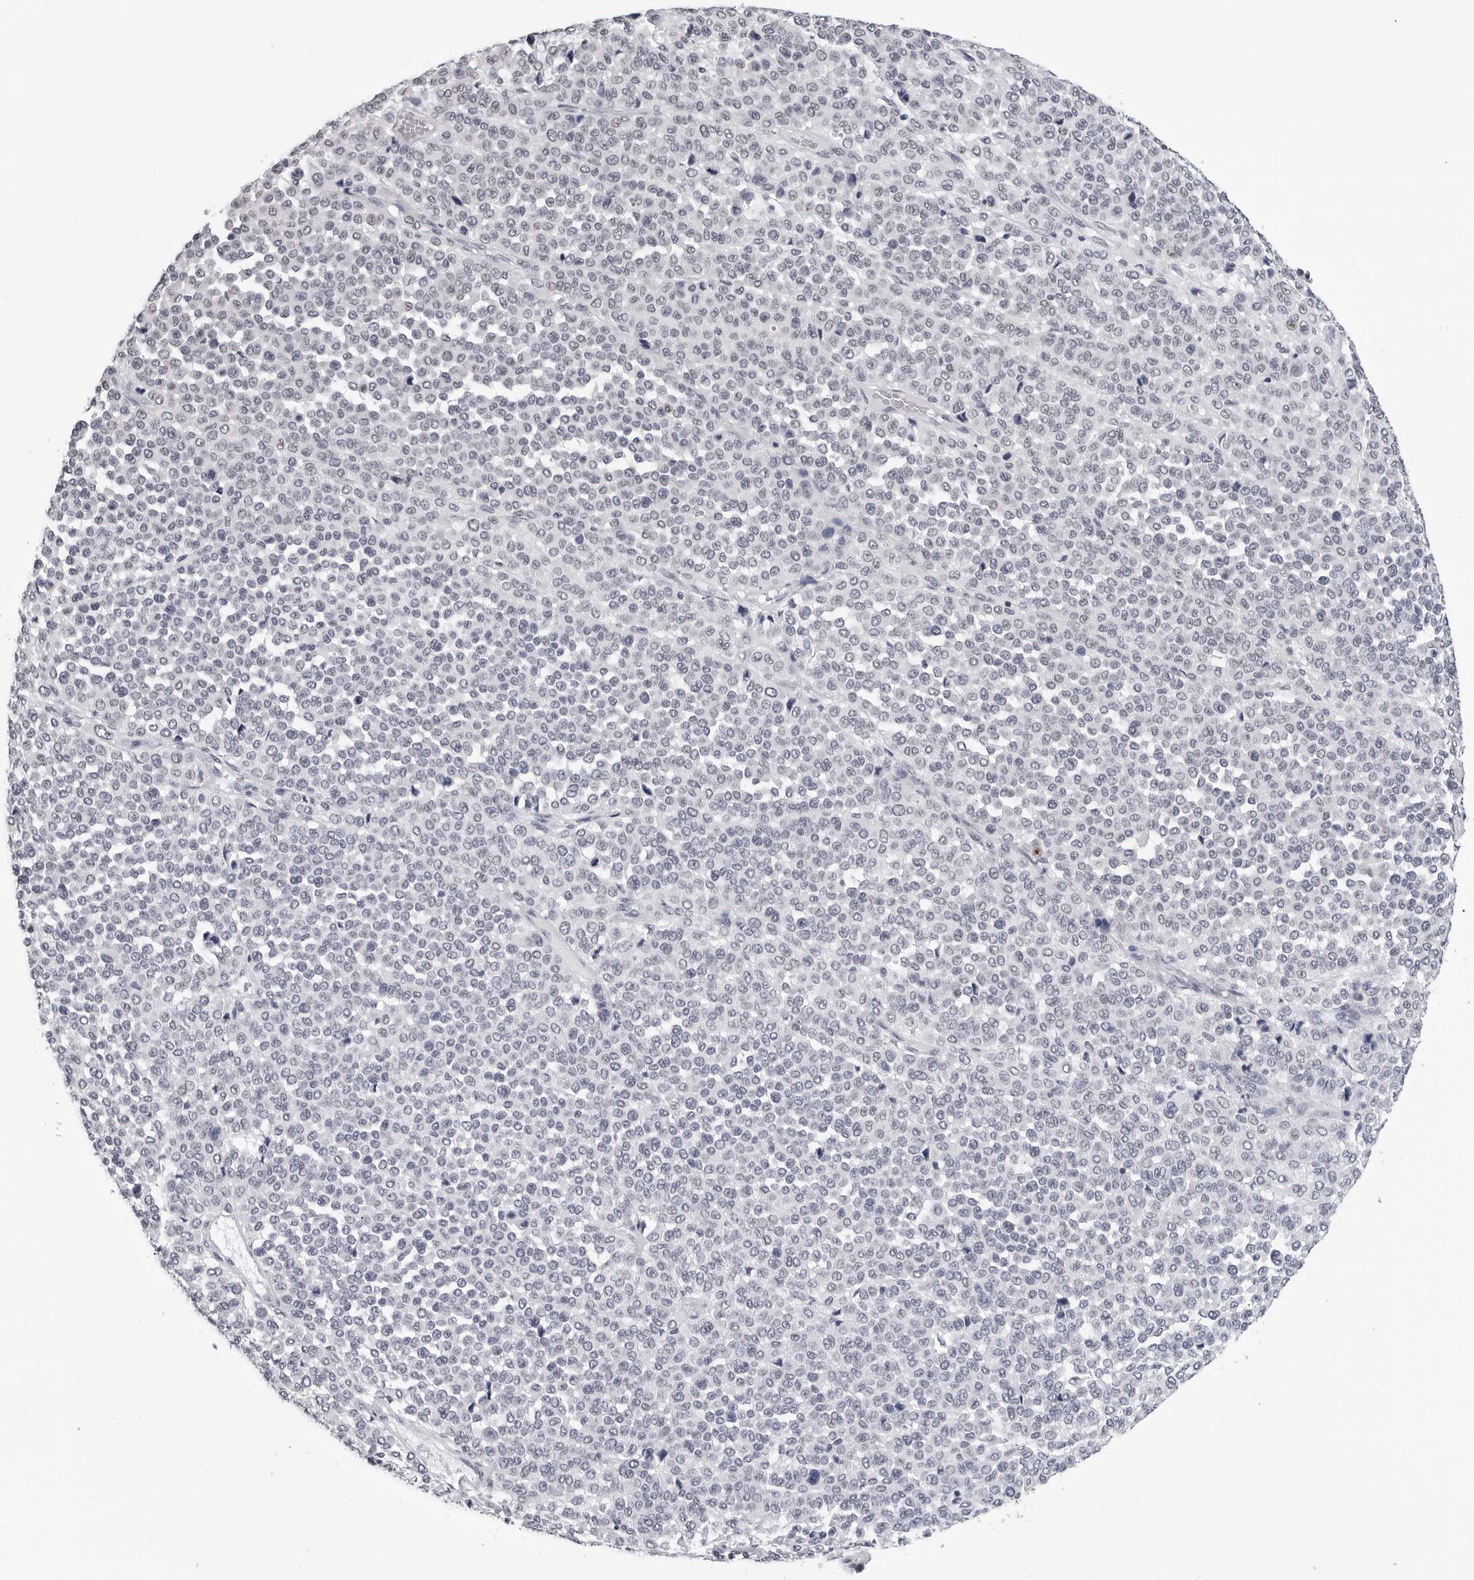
{"staining": {"intensity": "negative", "quantity": "none", "location": "none"}, "tissue": "melanoma", "cell_type": "Tumor cells", "image_type": "cancer", "snomed": [{"axis": "morphology", "description": "Malignant melanoma, Metastatic site"}, {"axis": "topography", "description": "Pancreas"}], "caption": "Tumor cells are negative for protein expression in human malignant melanoma (metastatic site).", "gene": "GNL2", "patient": {"sex": "female", "age": 30}}